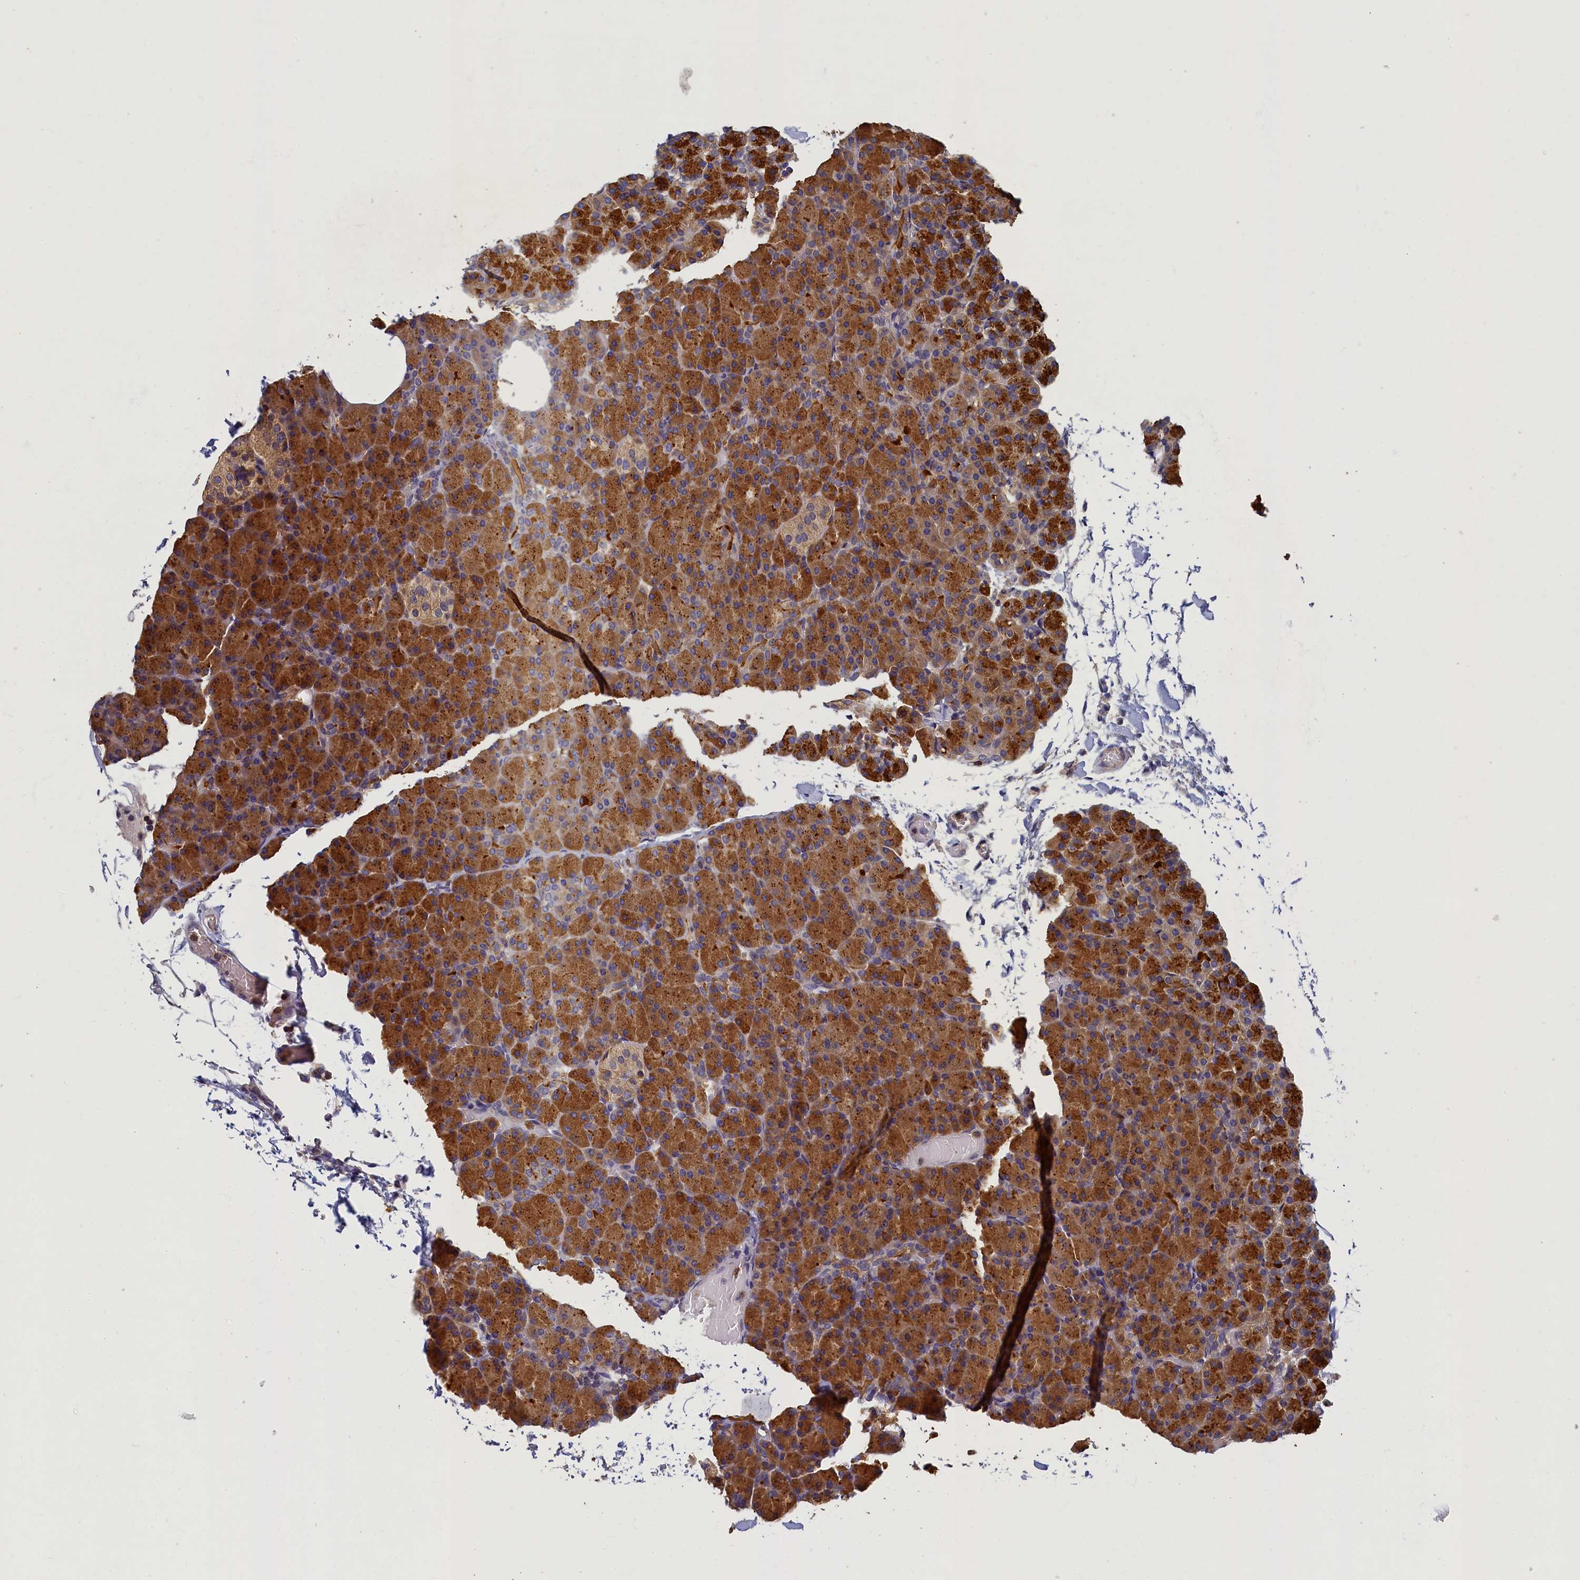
{"staining": {"intensity": "strong", "quantity": ">75%", "location": "cytoplasmic/membranous"}, "tissue": "pancreas", "cell_type": "Exocrine glandular cells", "image_type": "normal", "snomed": [{"axis": "morphology", "description": "Normal tissue, NOS"}, {"axis": "topography", "description": "Pancreas"}], "caption": "Brown immunohistochemical staining in normal pancreas exhibits strong cytoplasmic/membranous expression in approximately >75% of exocrine glandular cells. Using DAB (3,3'-diaminobenzidine) (brown) and hematoxylin (blue) stains, captured at high magnification using brightfield microscopy.", "gene": "TBCB", "patient": {"sex": "female", "age": 43}}